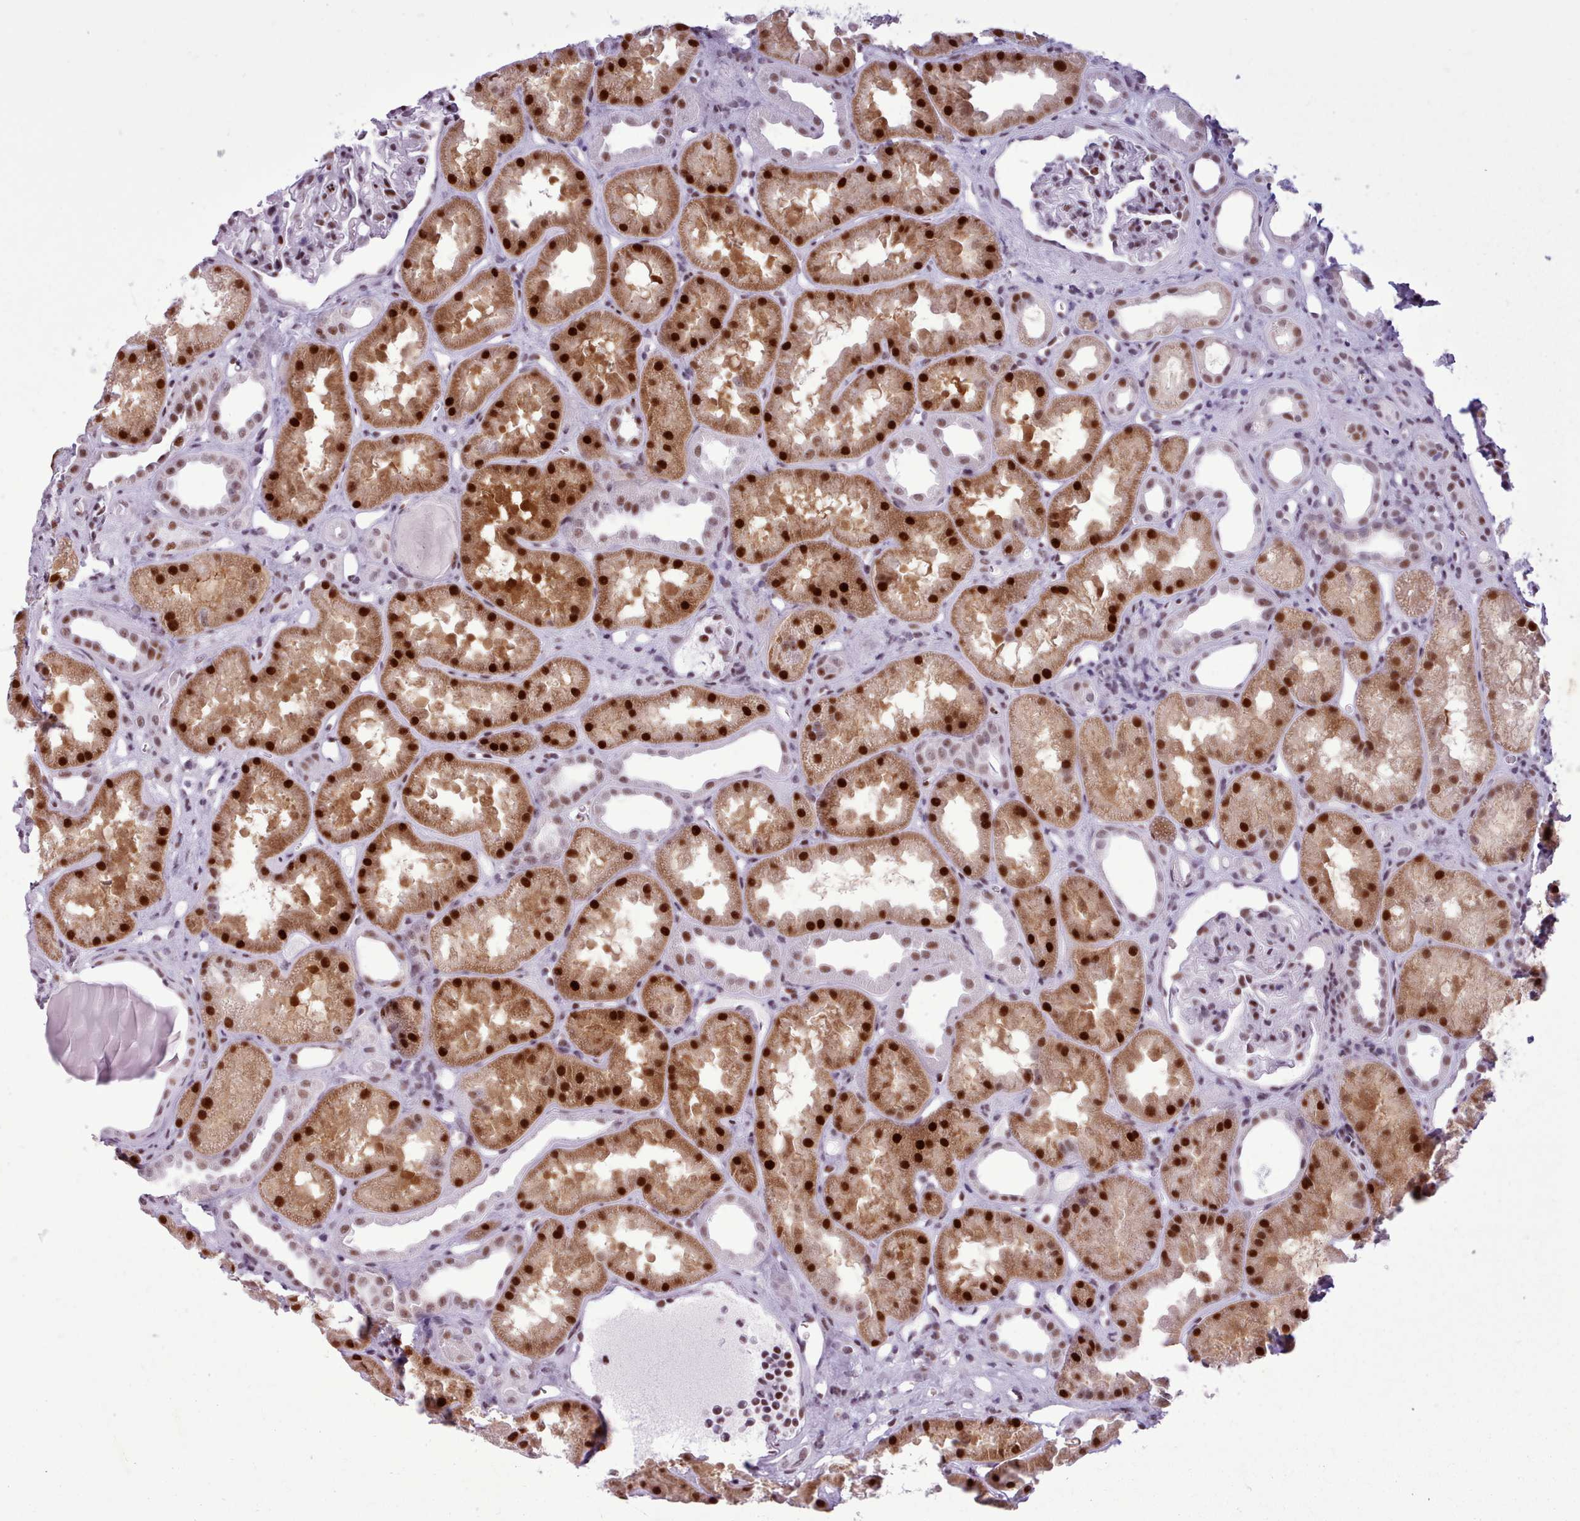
{"staining": {"intensity": "moderate", "quantity": ">75%", "location": "nuclear"}, "tissue": "kidney", "cell_type": "Cells in glomeruli", "image_type": "normal", "snomed": [{"axis": "morphology", "description": "Normal tissue, NOS"}, {"axis": "topography", "description": "Kidney"}], "caption": "A medium amount of moderate nuclear staining is appreciated in approximately >75% of cells in glomeruli in benign kidney. (IHC, brightfield microscopy, high magnification).", "gene": "SRSF4", "patient": {"sex": "male", "age": 61}}